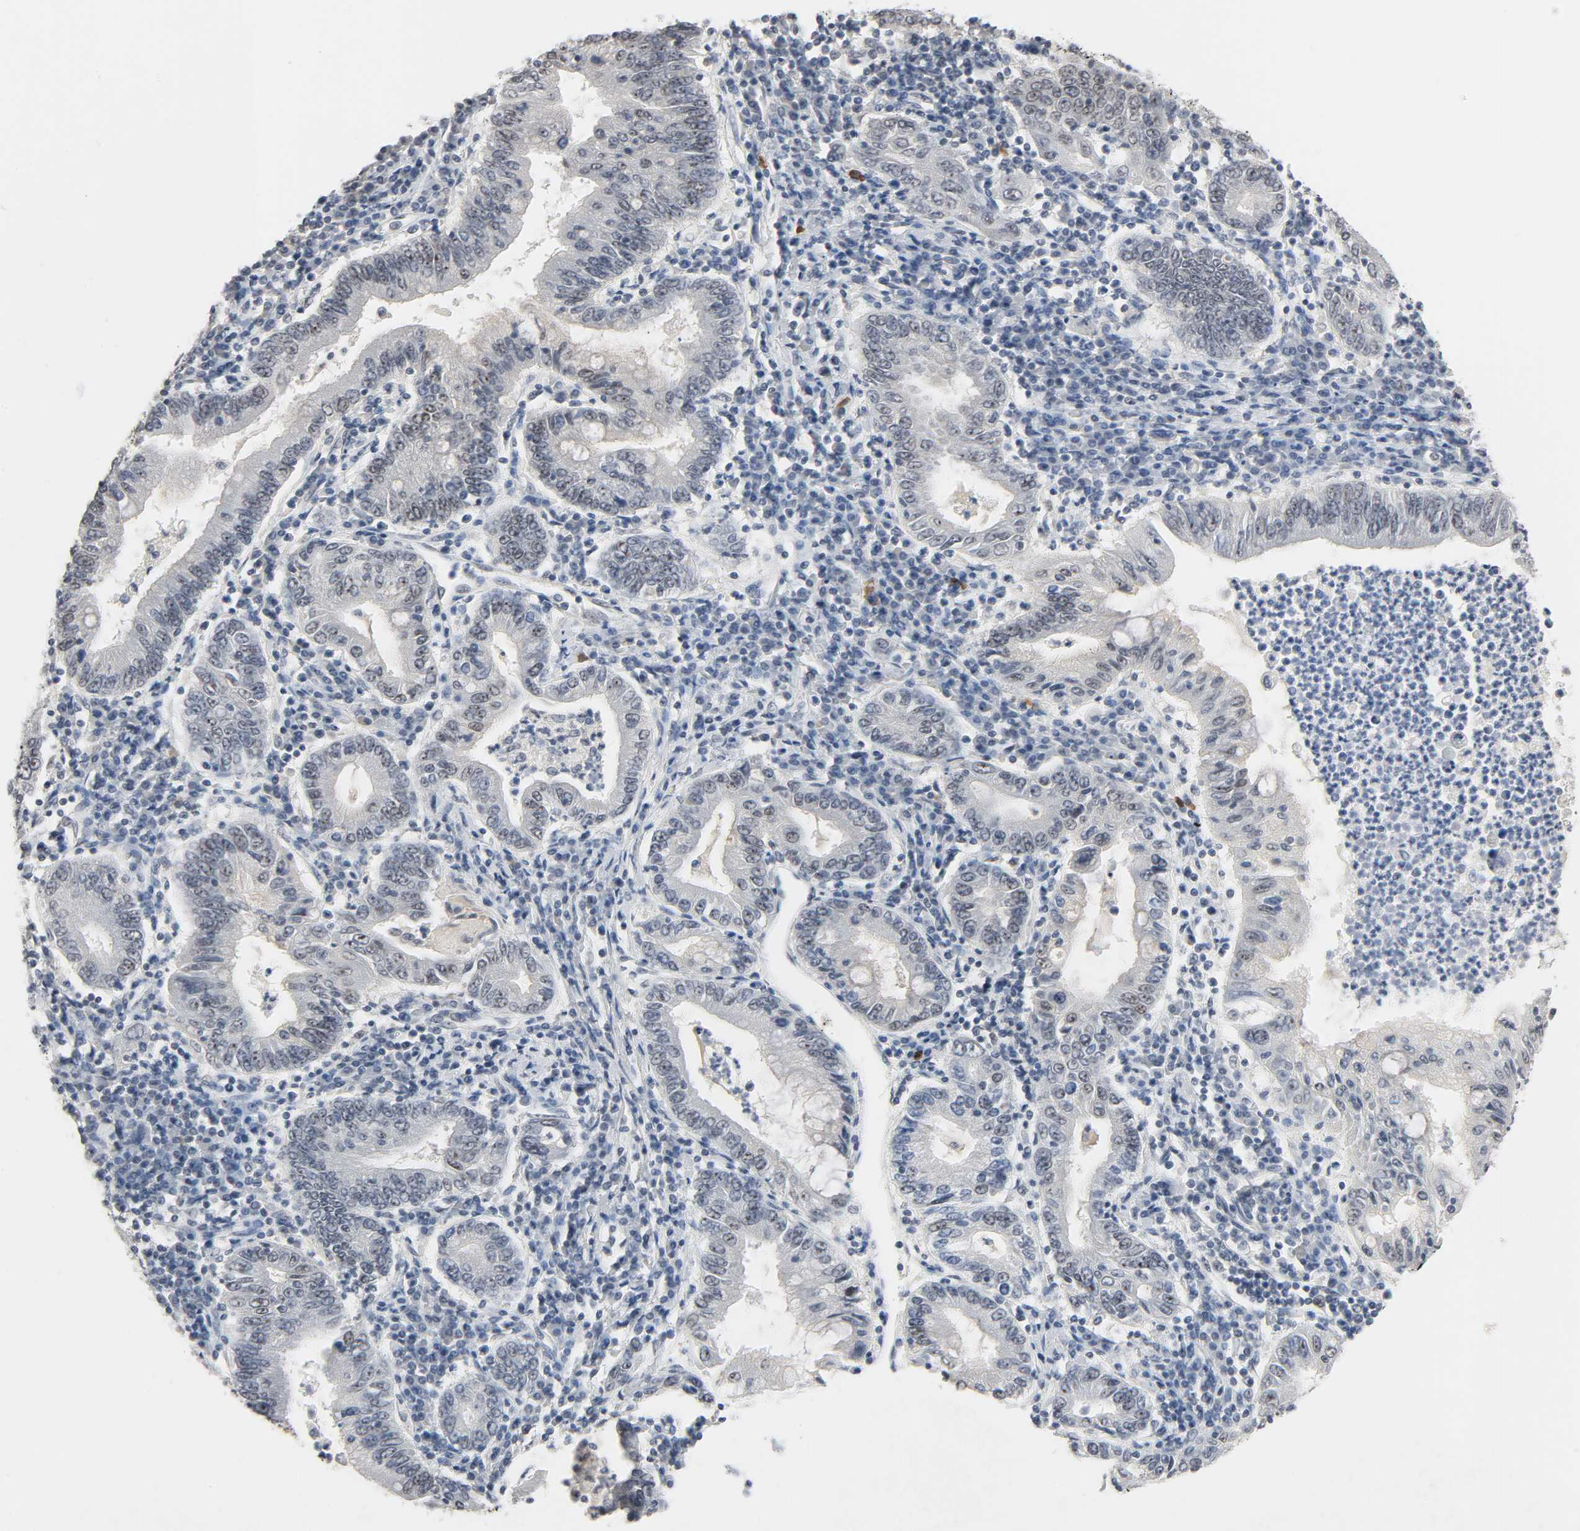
{"staining": {"intensity": "negative", "quantity": "none", "location": "none"}, "tissue": "stomach cancer", "cell_type": "Tumor cells", "image_type": "cancer", "snomed": [{"axis": "morphology", "description": "Normal tissue, NOS"}, {"axis": "morphology", "description": "Adenocarcinoma, NOS"}, {"axis": "topography", "description": "Esophagus"}, {"axis": "topography", "description": "Stomach, upper"}, {"axis": "topography", "description": "Peripheral nerve tissue"}], "caption": "Human stomach cancer stained for a protein using immunohistochemistry shows no positivity in tumor cells.", "gene": "ACSS2", "patient": {"sex": "male", "age": 62}}